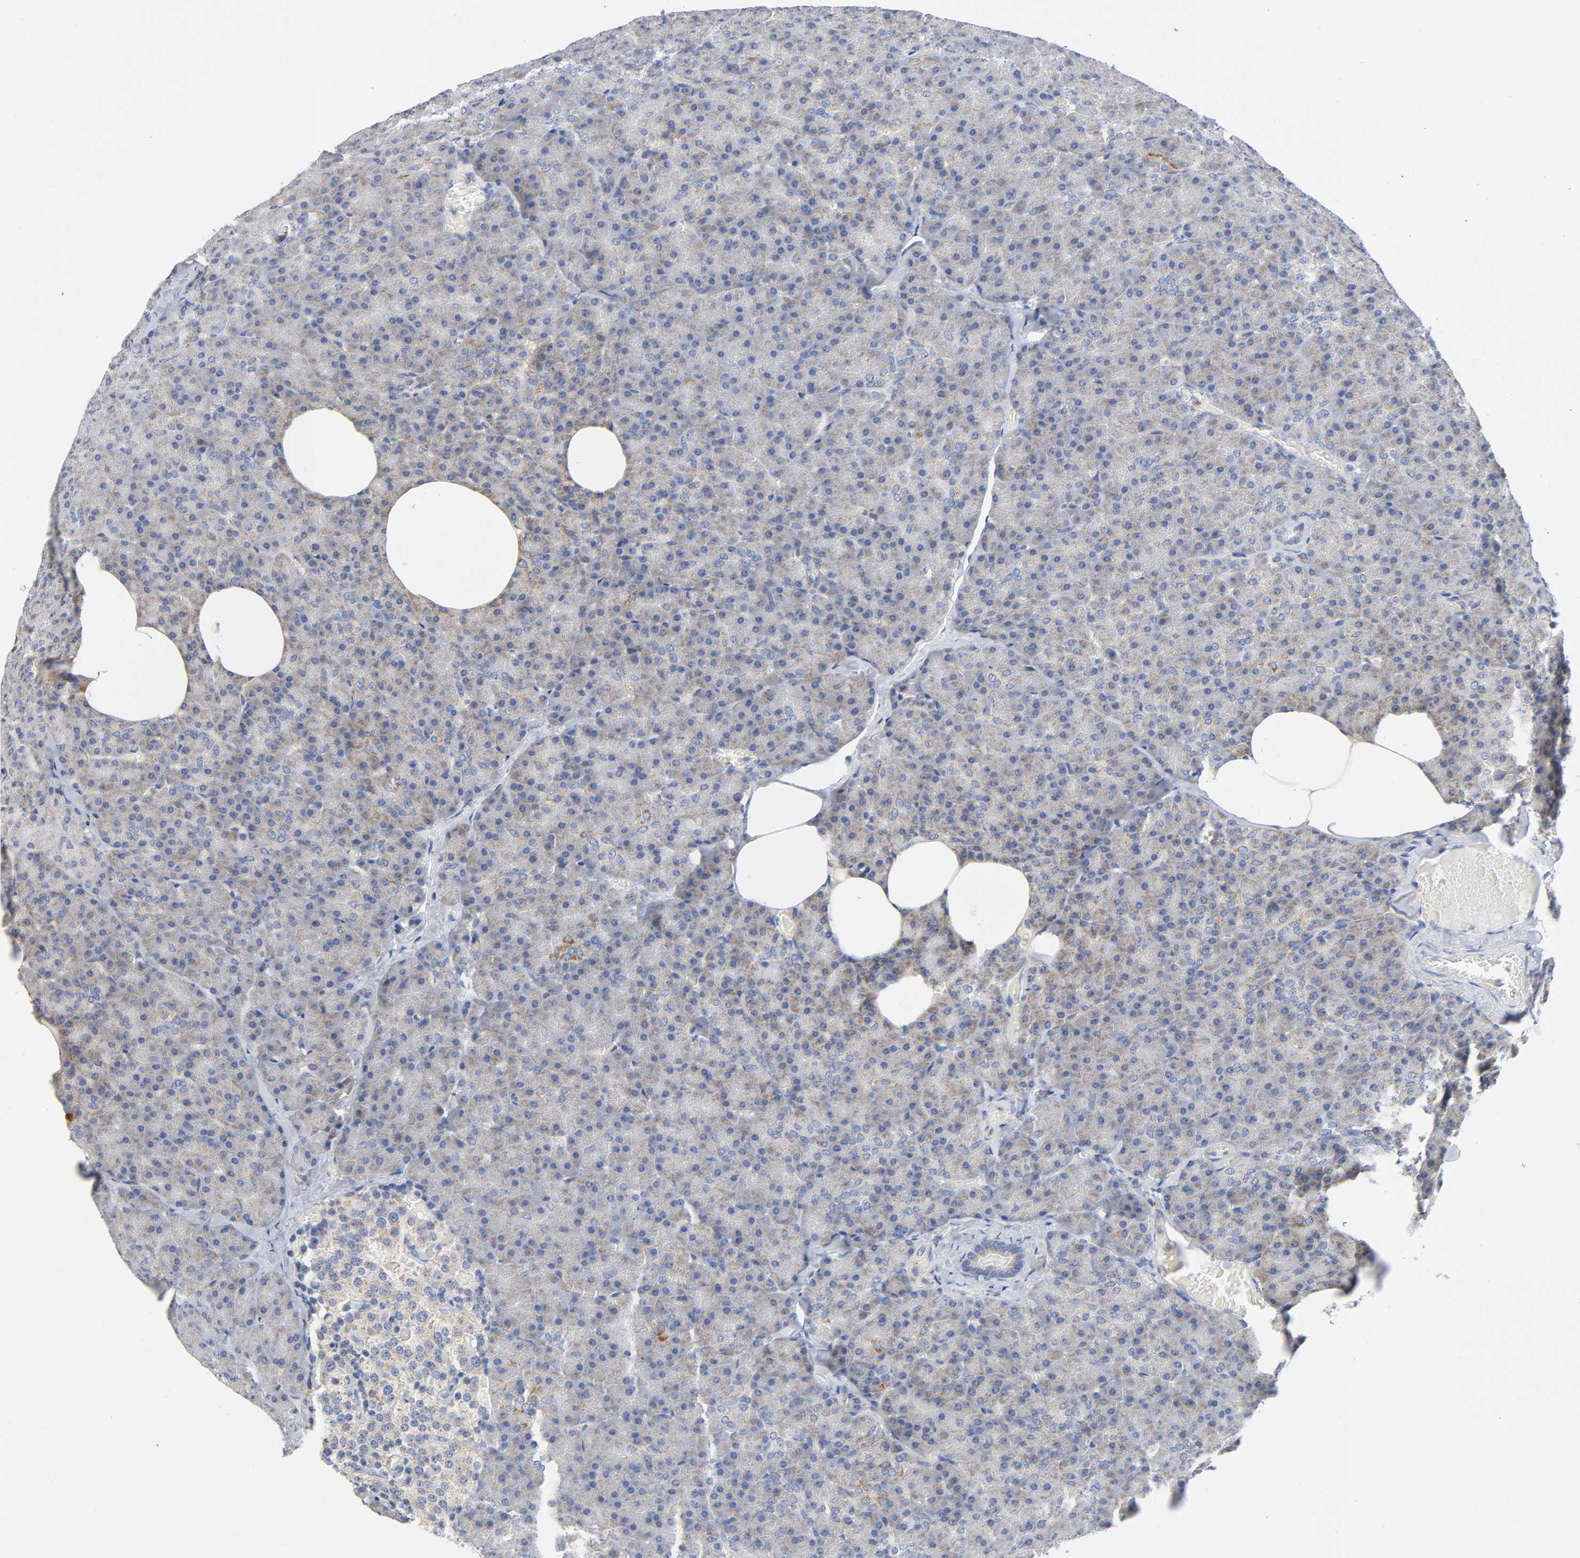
{"staining": {"intensity": "weak", "quantity": ">75%", "location": "cytoplasmic/membranous"}, "tissue": "pancreas", "cell_type": "Exocrine glandular cells", "image_type": "normal", "snomed": [{"axis": "morphology", "description": "Normal tissue, NOS"}, {"axis": "topography", "description": "Pancreas"}], "caption": "Immunohistochemical staining of normal human pancreas demonstrates low levels of weak cytoplasmic/membranous expression in about >75% of exocrine glandular cells.", "gene": "BAK1", "patient": {"sex": "female", "age": 35}}